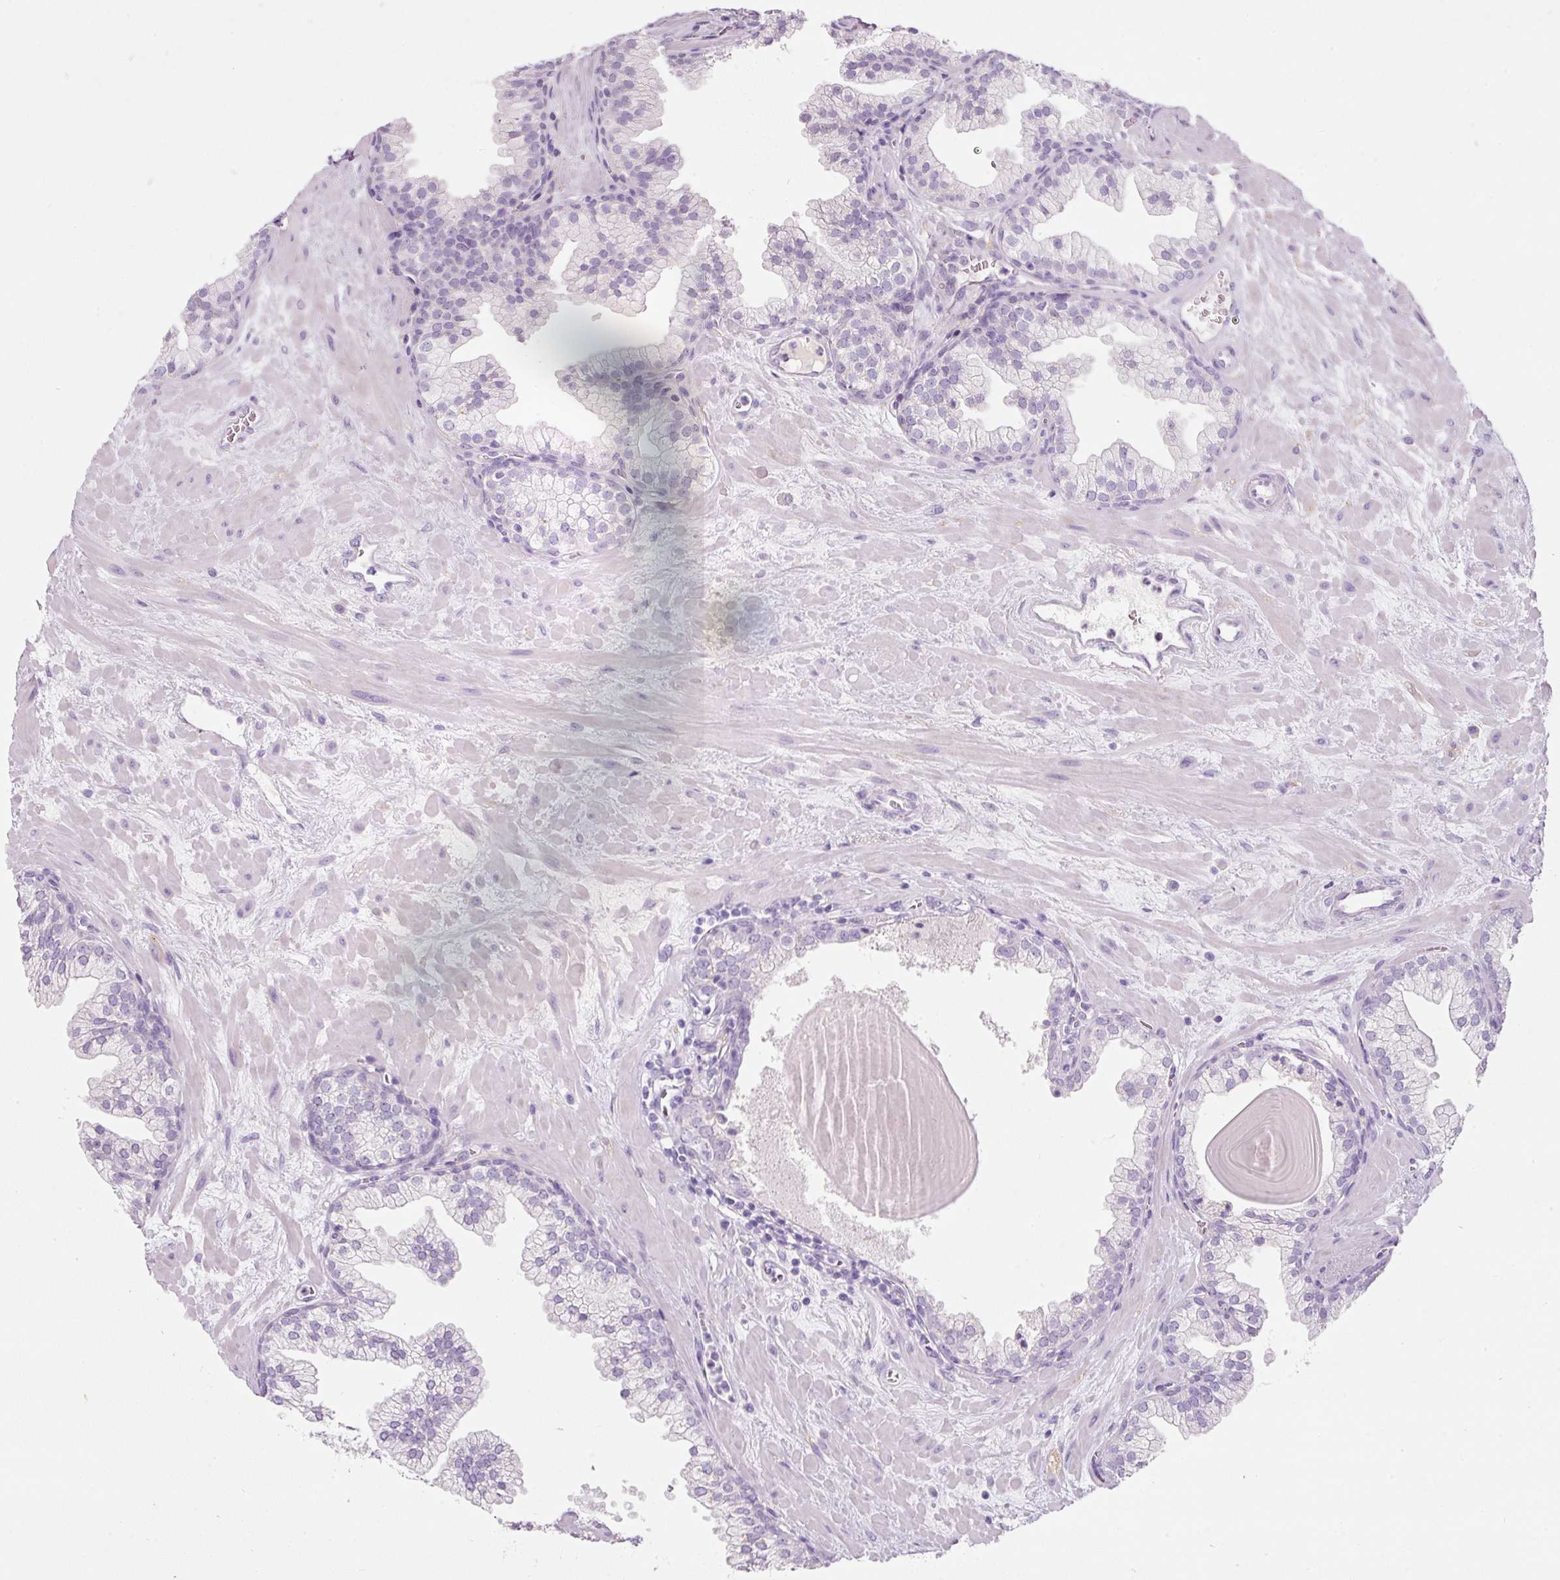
{"staining": {"intensity": "negative", "quantity": "none", "location": "none"}, "tissue": "prostate", "cell_type": "Glandular cells", "image_type": "normal", "snomed": [{"axis": "morphology", "description": "Normal tissue, NOS"}, {"axis": "topography", "description": "Prostate"}, {"axis": "topography", "description": "Peripheral nerve tissue"}], "caption": "The micrograph reveals no significant positivity in glandular cells of prostate. (Stains: DAB (3,3'-diaminobenzidine) immunohistochemistry with hematoxylin counter stain, Microscopy: brightfield microscopy at high magnification).", "gene": "DNM1", "patient": {"sex": "male", "age": 61}}